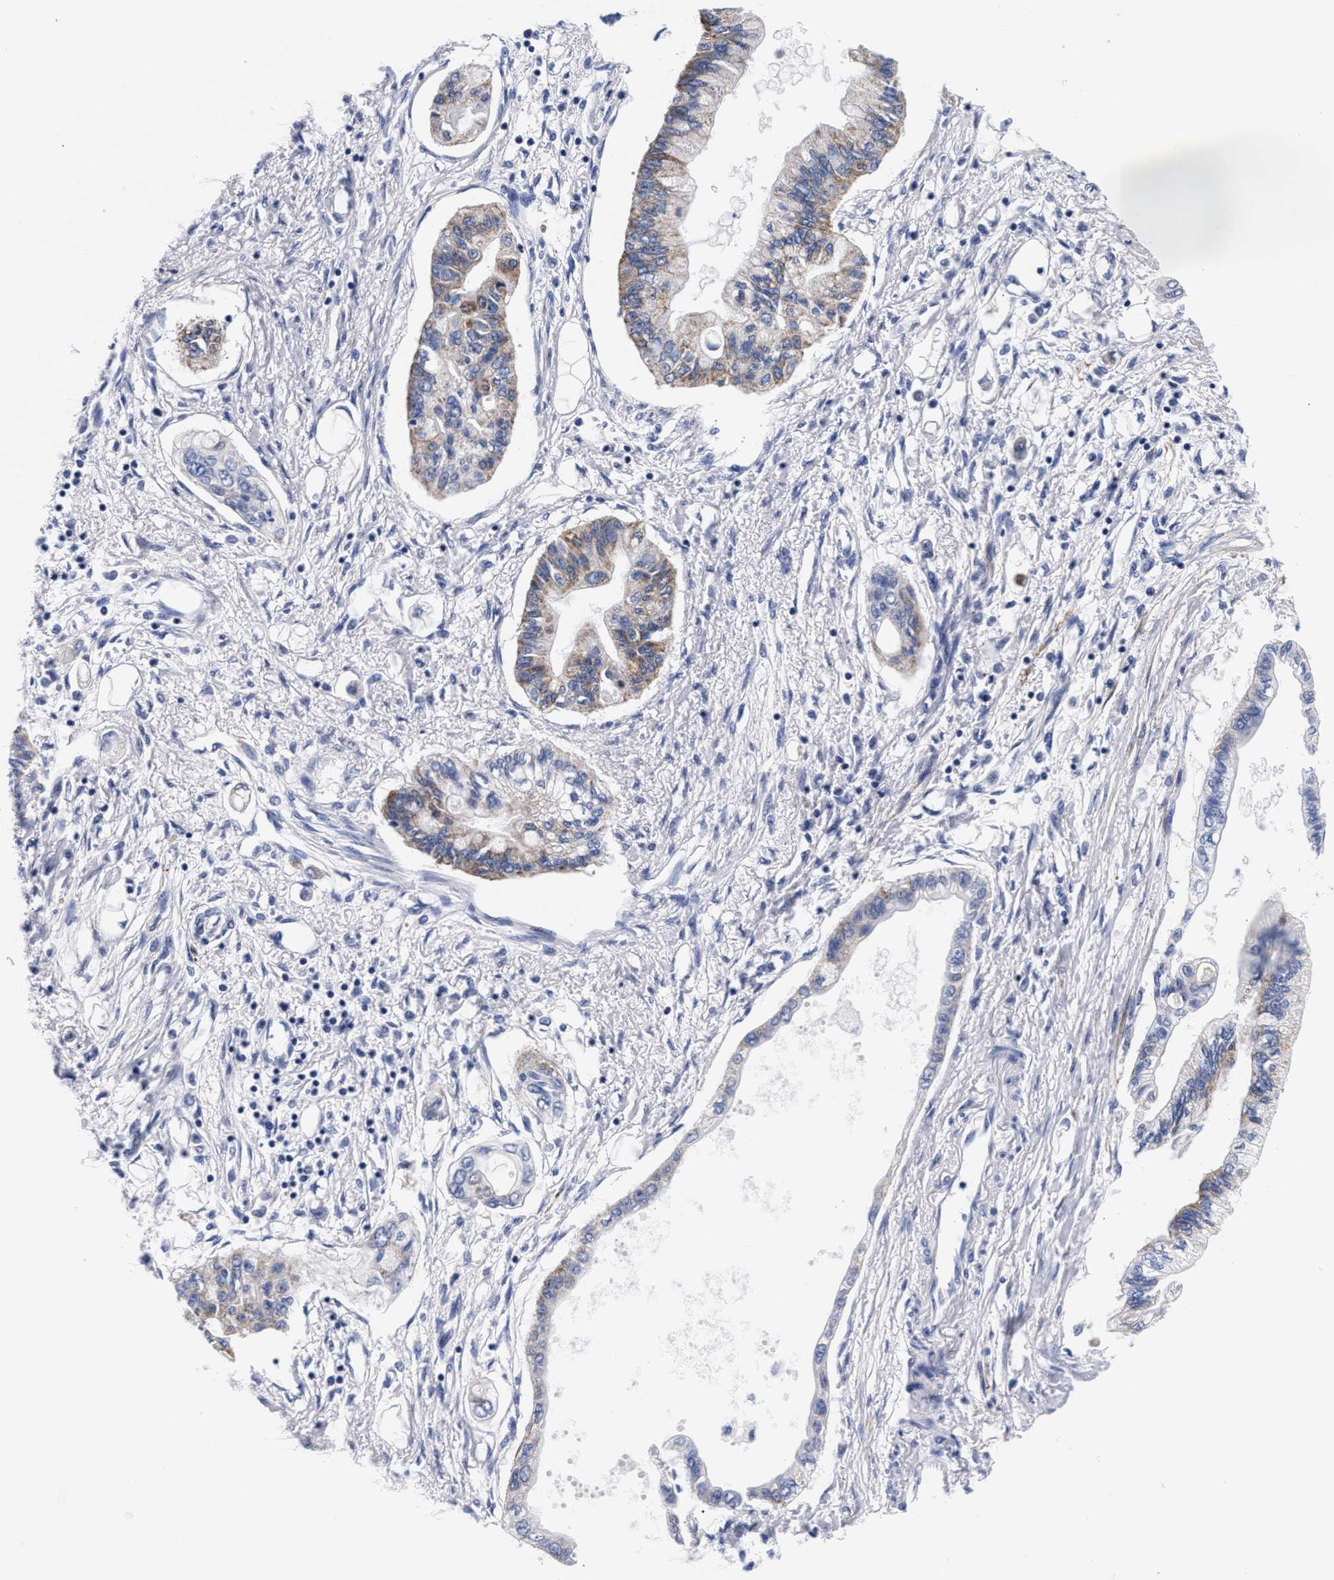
{"staining": {"intensity": "moderate", "quantity": "<25%", "location": "cytoplasmic/membranous"}, "tissue": "pancreatic cancer", "cell_type": "Tumor cells", "image_type": "cancer", "snomed": [{"axis": "morphology", "description": "Adenocarcinoma, NOS"}, {"axis": "topography", "description": "Pancreas"}], "caption": "An image of human adenocarcinoma (pancreatic) stained for a protein displays moderate cytoplasmic/membranous brown staining in tumor cells. The protein is stained brown, and the nuclei are stained in blue (DAB (3,3'-diaminobenzidine) IHC with brightfield microscopy, high magnification).", "gene": "RAB3B", "patient": {"sex": "female", "age": 77}}